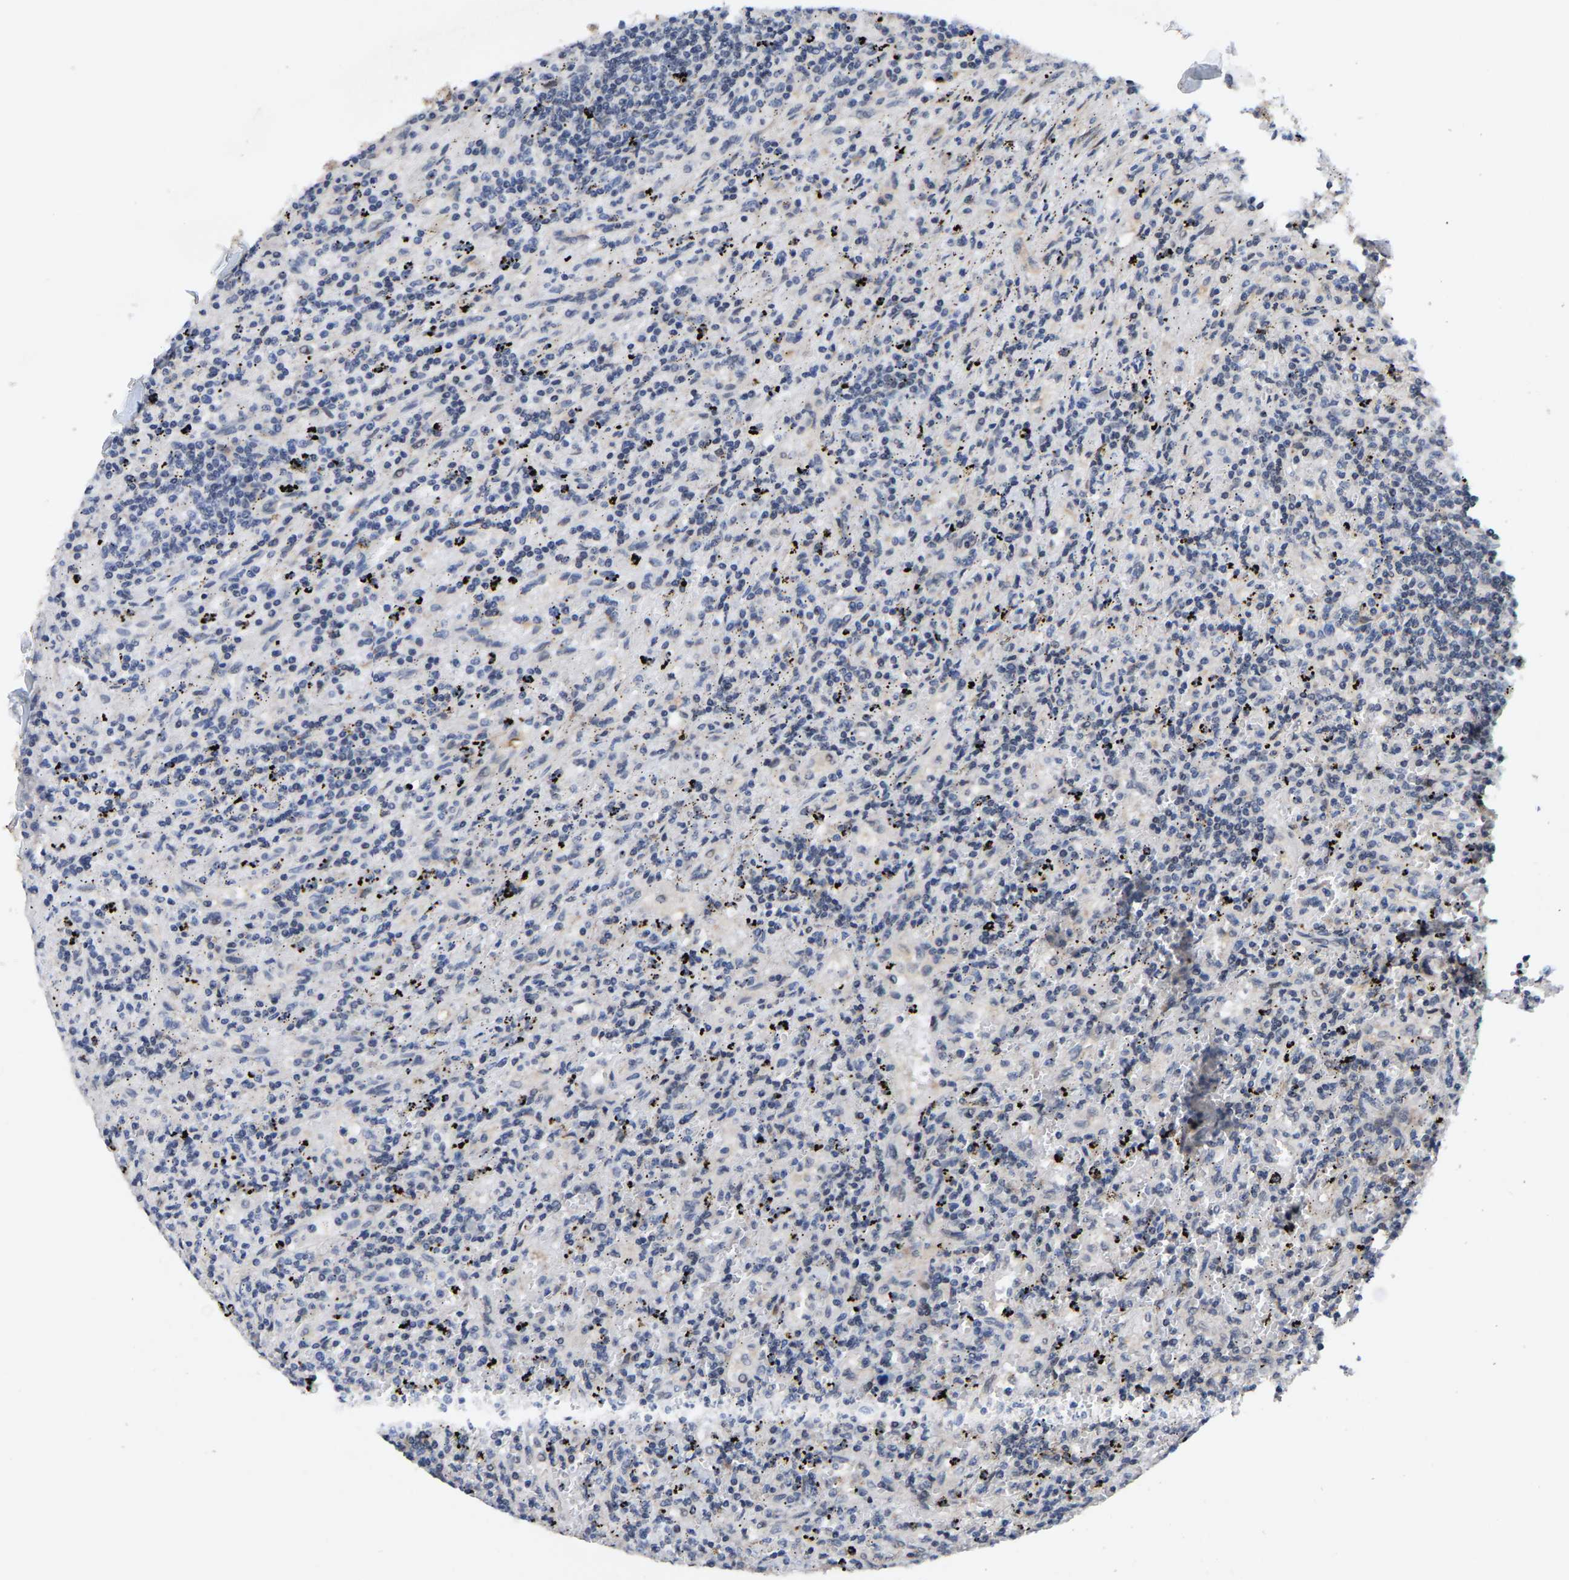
{"staining": {"intensity": "negative", "quantity": "none", "location": "none"}, "tissue": "lymphoma", "cell_type": "Tumor cells", "image_type": "cancer", "snomed": [{"axis": "morphology", "description": "Malignant lymphoma, non-Hodgkin's type, Low grade"}, {"axis": "topography", "description": "Spleen"}], "caption": "Protein analysis of low-grade malignant lymphoma, non-Hodgkin's type exhibits no significant positivity in tumor cells.", "gene": "TDRKH", "patient": {"sex": "male", "age": 76}}